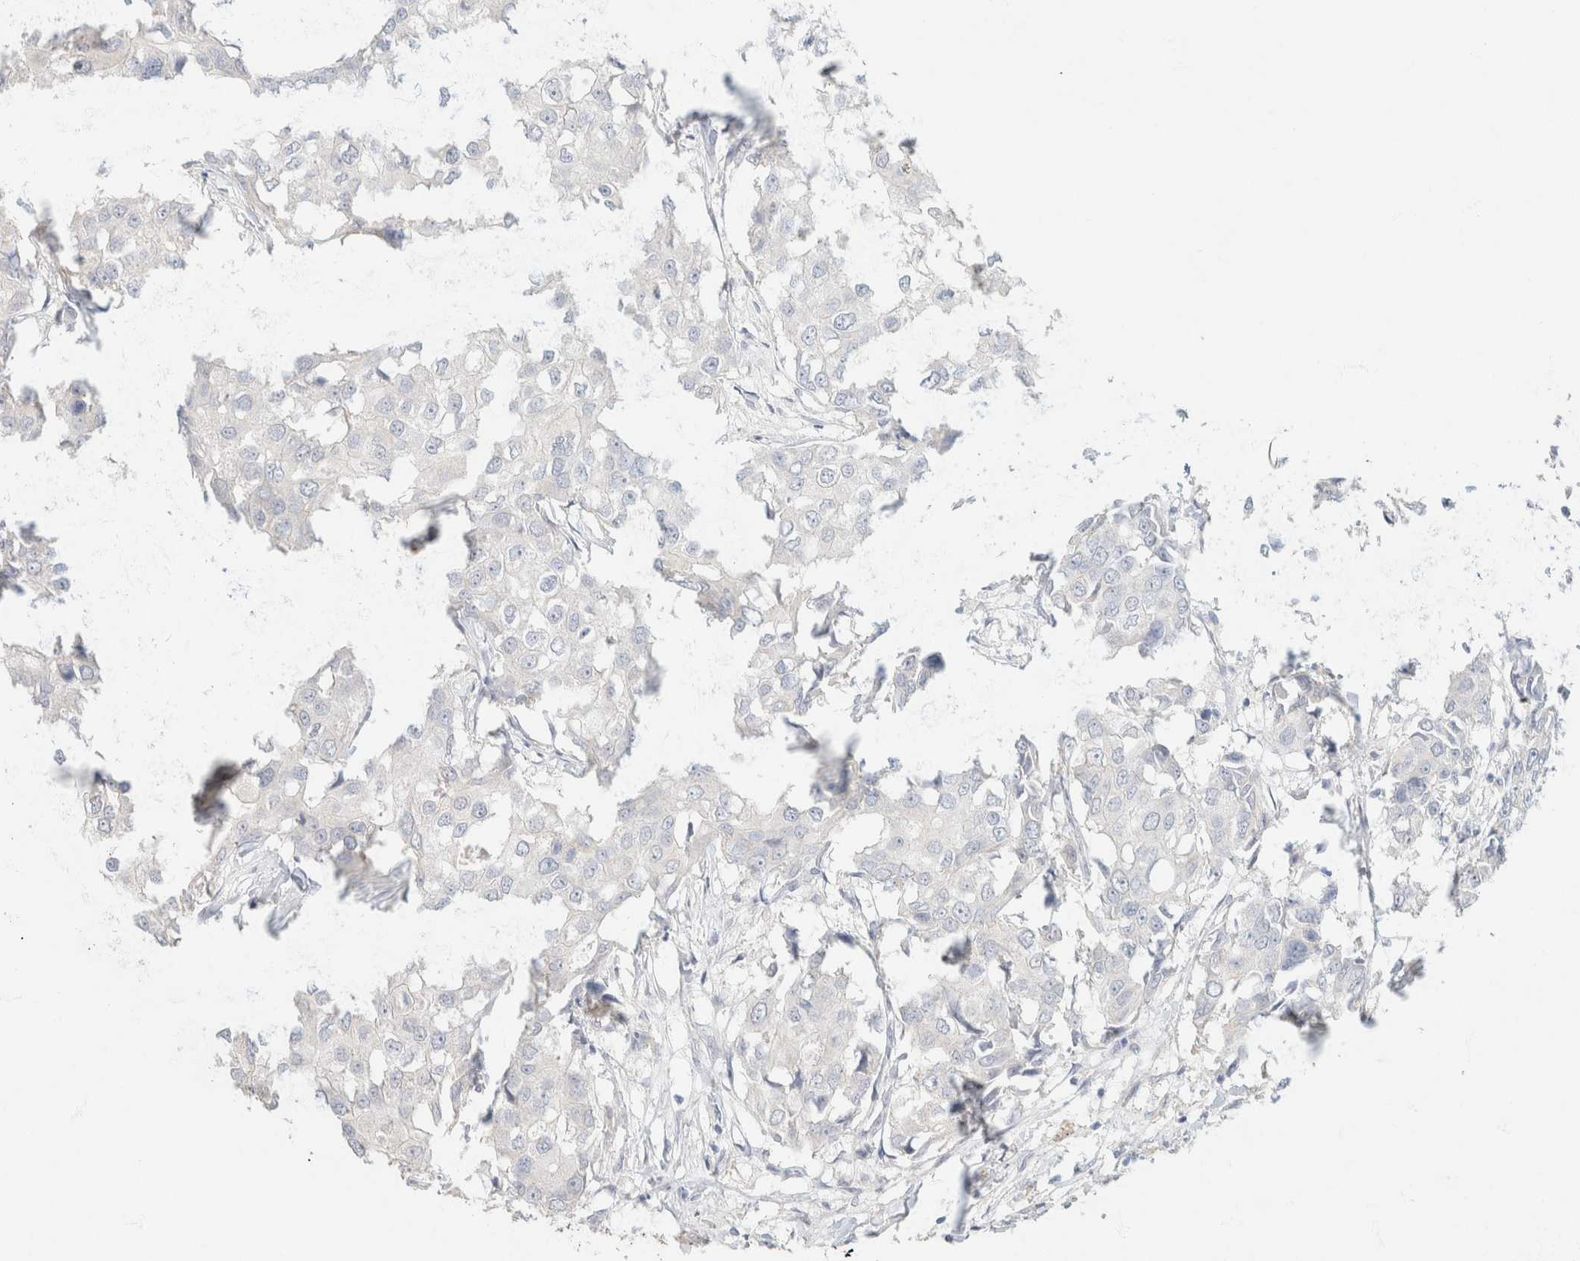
{"staining": {"intensity": "negative", "quantity": "none", "location": "none"}, "tissue": "breast cancer", "cell_type": "Tumor cells", "image_type": "cancer", "snomed": [{"axis": "morphology", "description": "Duct carcinoma"}, {"axis": "topography", "description": "Breast"}], "caption": "There is no significant positivity in tumor cells of breast intraductal carcinoma.", "gene": "CA12", "patient": {"sex": "female", "age": 27}}